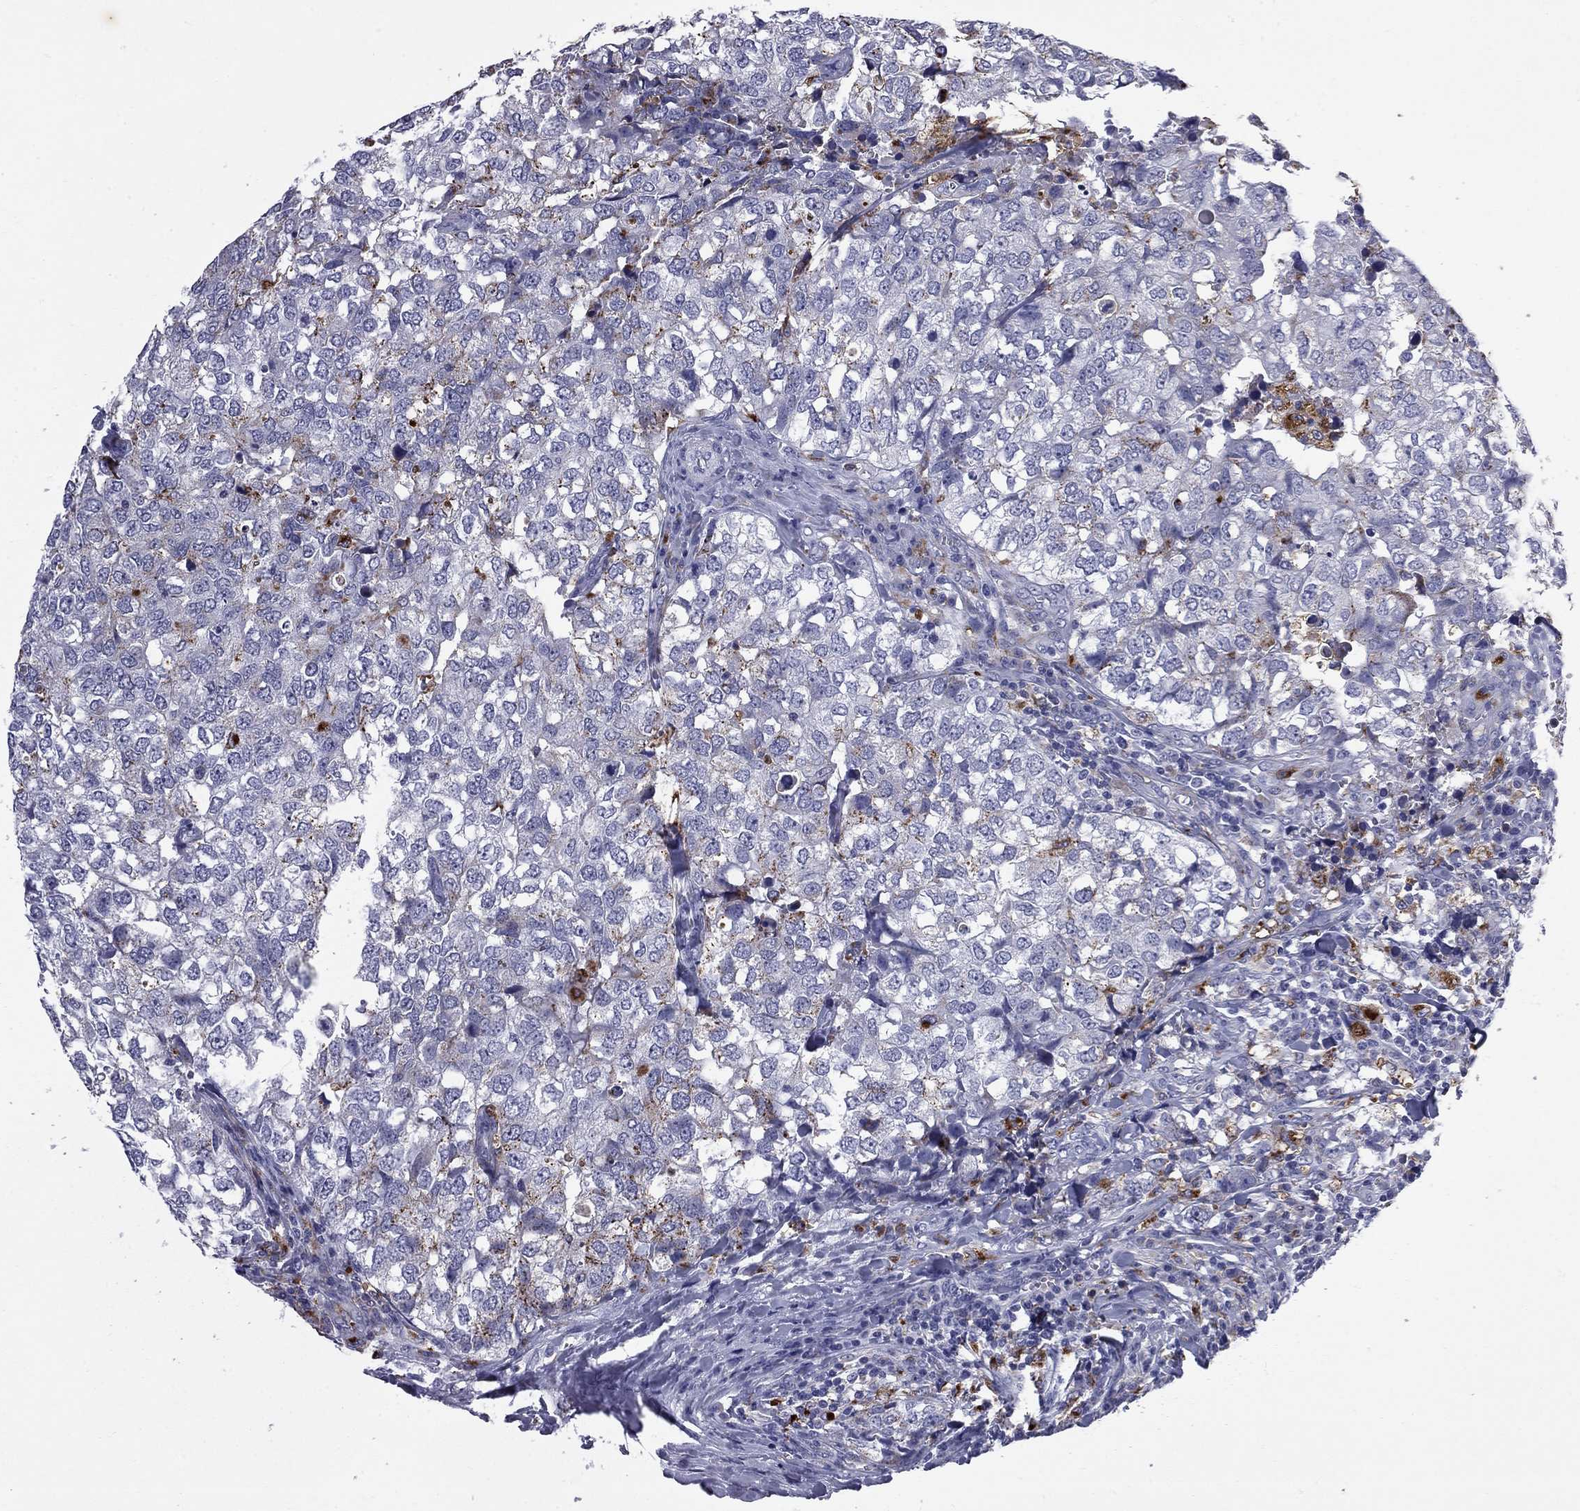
{"staining": {"intensity": "negative", "quantity": "none", "location": "none"}, "tissue": "breast cancer", "cell_type": "Tumor cells", "image_type": "cancer", "snomed": [{"axis": "morphology", "description": "Duct carcinoma"}, {"axis": "topography", "description": "Breast"}], "caption": "Breast cancer was stained to show a protein in brown. There is no significant expression in tumor cells. (Immunohistochemistry (ihc), brightfield microscopy, high magnification).", "gene": "MADCAM1", "patient": {"sex": "female", "age": 30}}